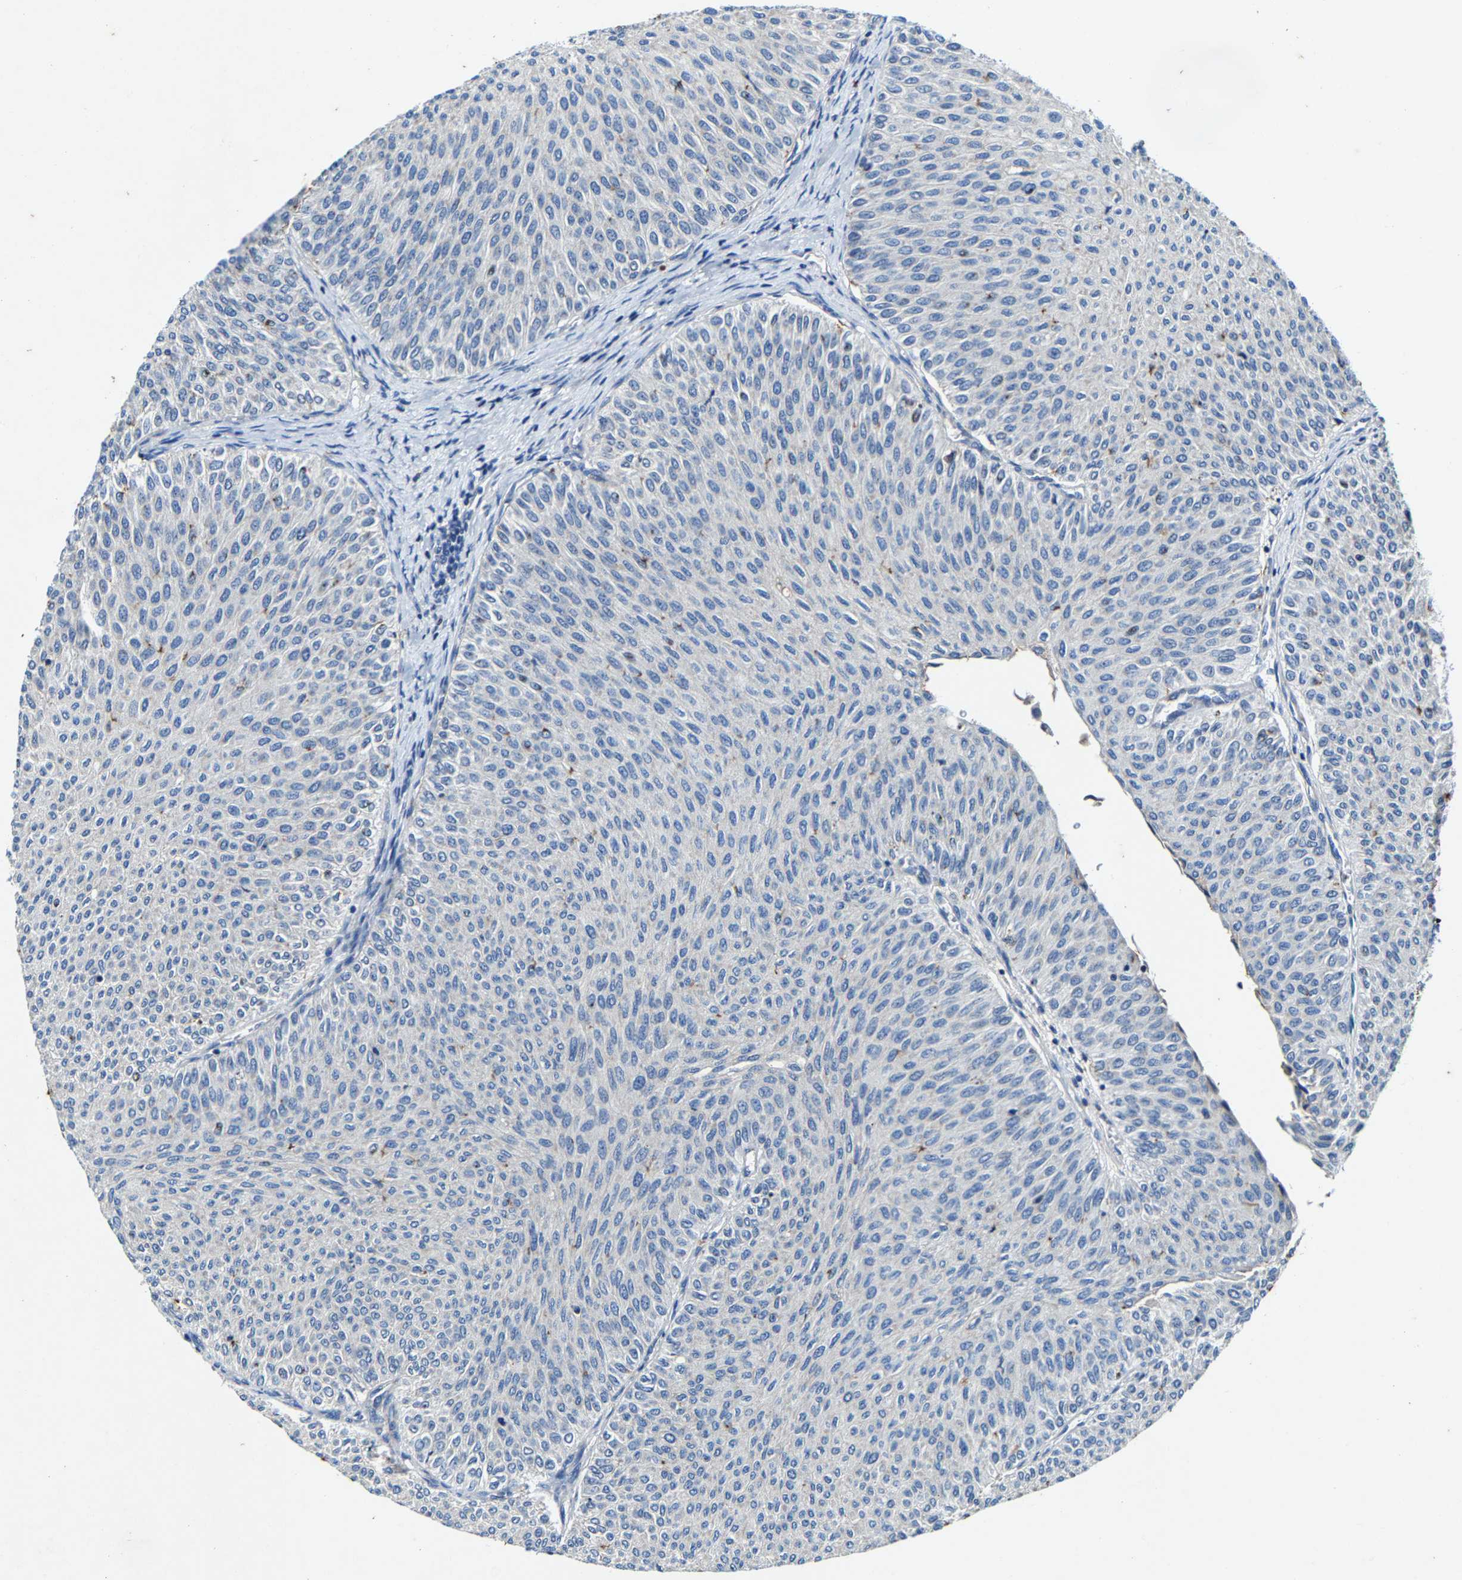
{"staining": {"intensity": "negative", "quantity": "none", "location": "none"}, "tissue": "urothelial cancer", "cell_type": "Tumor cells", "image_type": "cancer", "snomed": [{"axis": "morphology", "description": "Urothelial carcinoma, Low grade"}, {"axis": "topography", "description": "Urinary bladder"}], "caption": "High magnification brightfield microscopy of low-grade urothelial carcinoma stained with DAB (3,3'-diaminobenzidine) (brown) and counterstained with hematoxylin (blue): tumor cells show no significant expression. (DAB (3,3'-diaminobenzidine) IHC visualized using brightfield microscopy, high magnification).", "gene": "SLC25A25", "patient": {"sex": "male", "age": 78}}